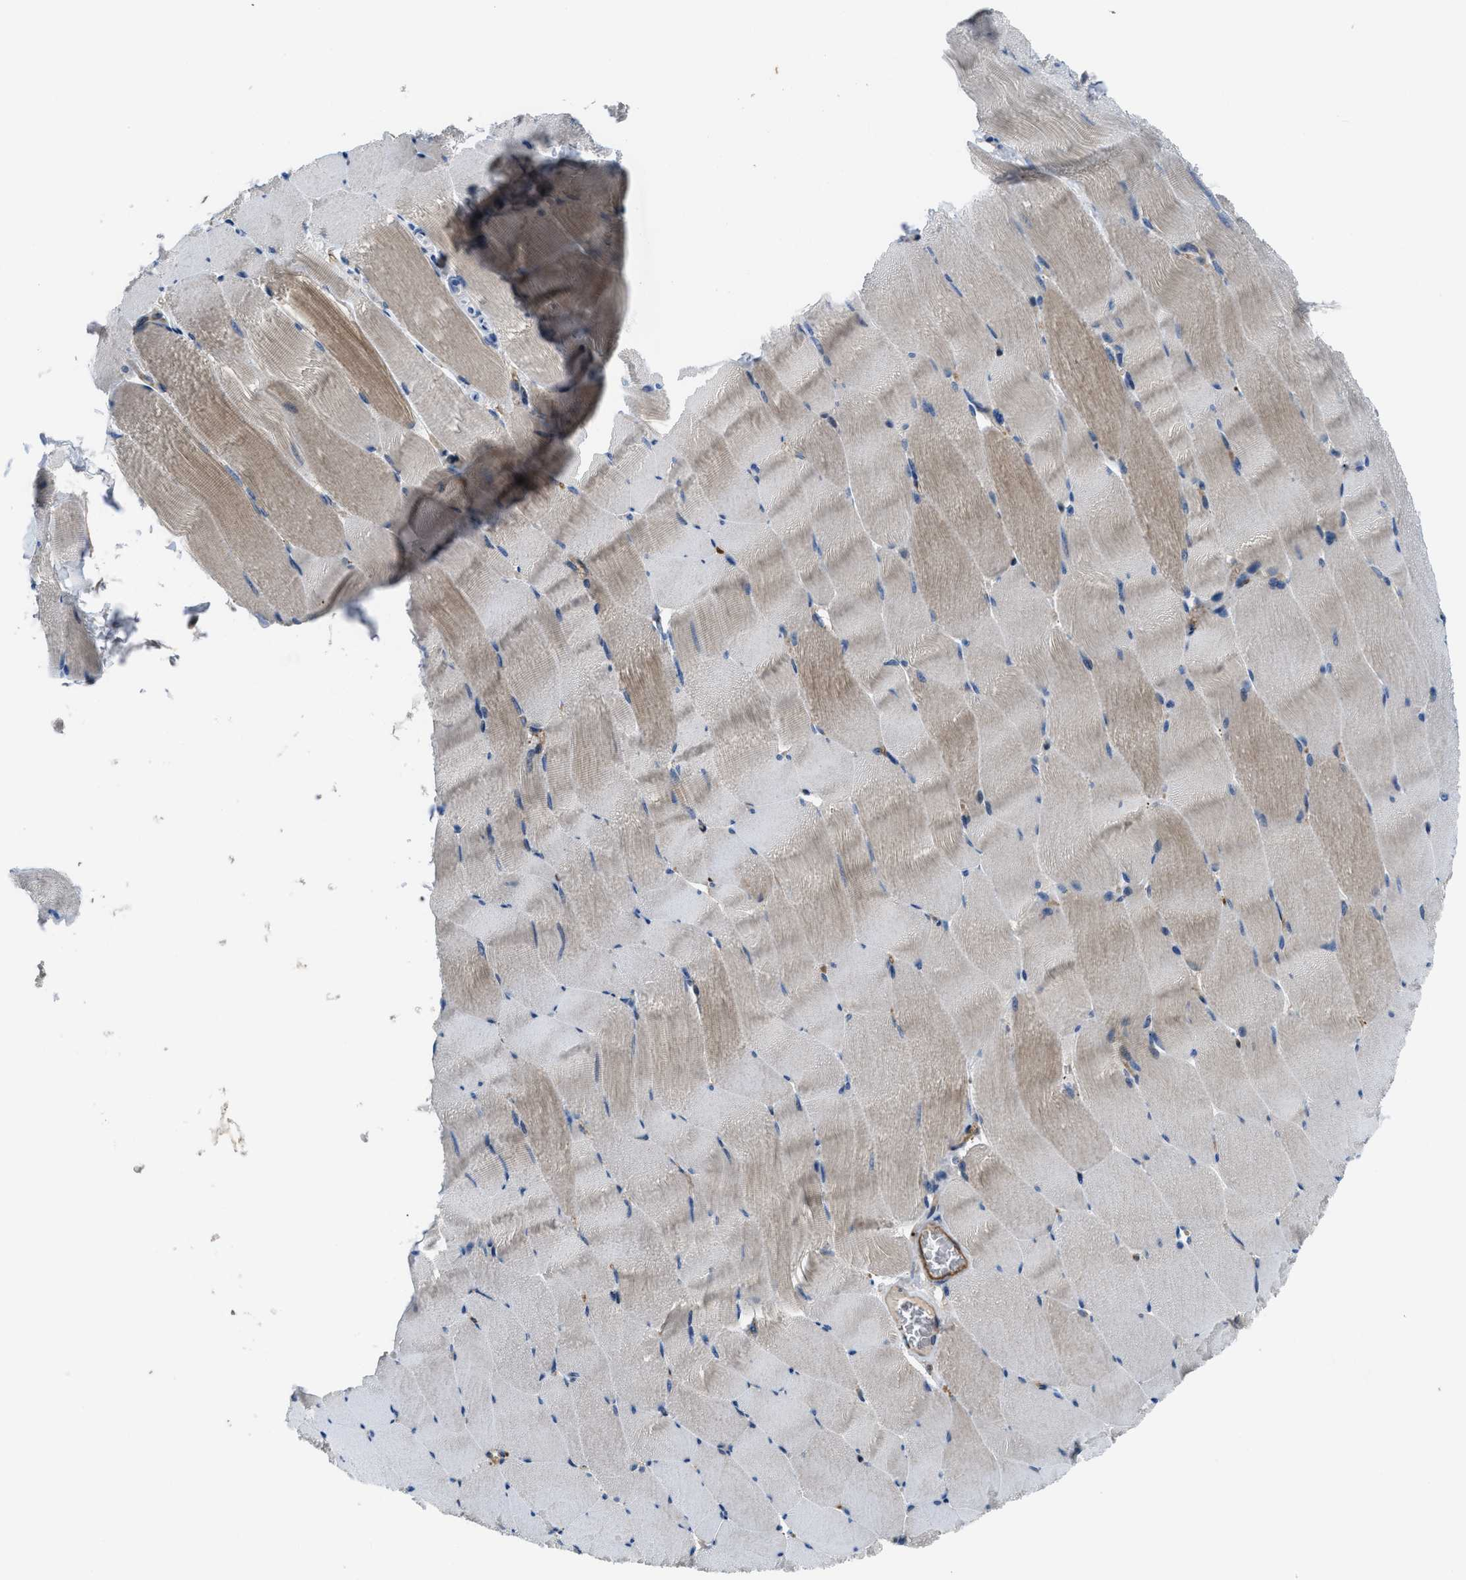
{"staining": {"intensity": "moderate", "quantity": "25%-75%", "location": "cytoplasmic/membranous"}, "tissue": "skeletal muscle", "cell_type": "Myocytes", "image_type": "normal", "snomed": [{"axis": "morphology", "description": "Normal tissue, NOS"}, {"axis": "topography", "description": "Skeletal muscle"}], "caption": "This micrograph demonstrates immunohistochemistry staining of benign skeletal muscle, with medium moderate cytoplasmic/membranous staining in approximately 25%-75% of myocytes.", "gene": "BAZ2B", "patient": {"sex": "male", "age": 62}}